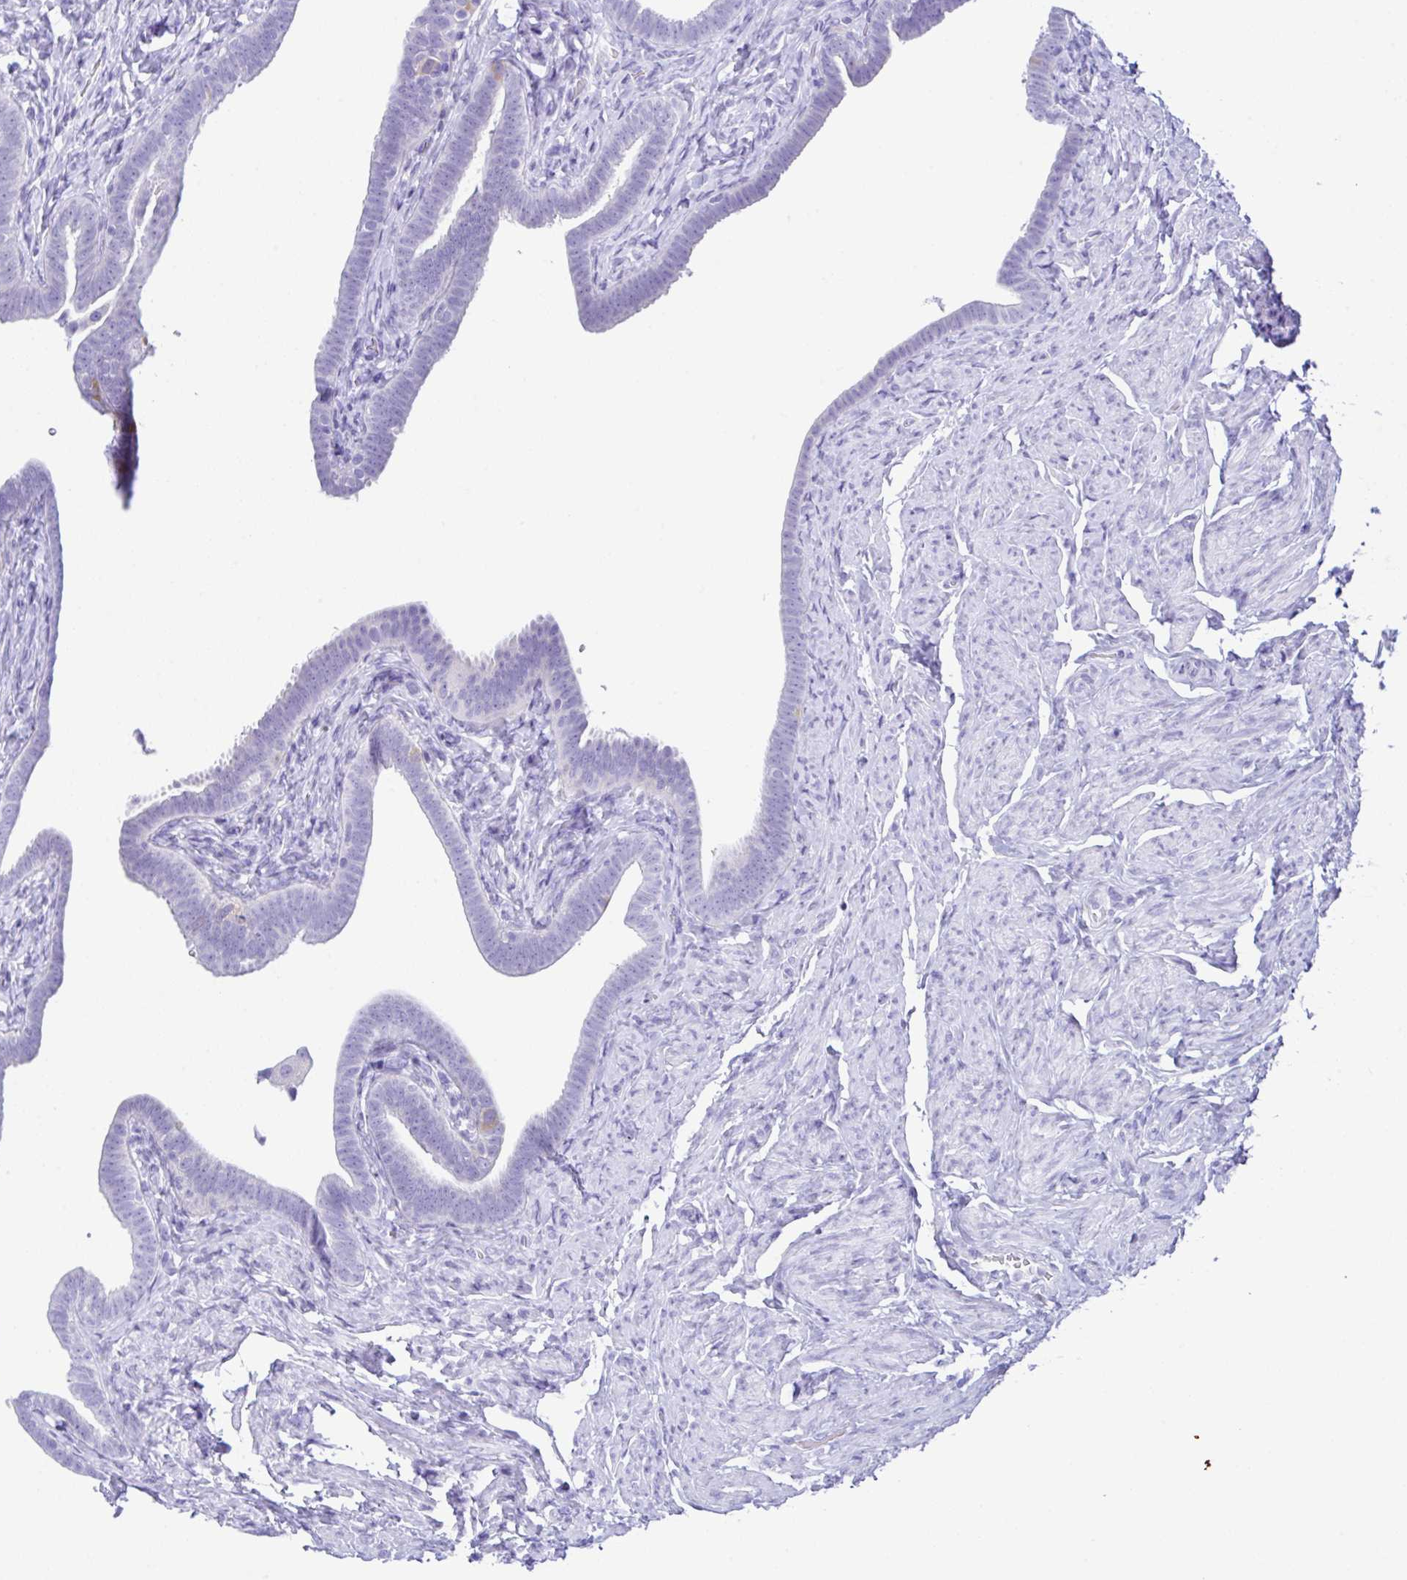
{"staining": {"intensity": "negative", "quantity": "none", "location": "none"}, "tissue": "fallopian tube", "cell_type": "Glandular cells", "image_type": "normal", "snomed": [{"axis": "morphology", "description": "Normal tissue, NOS"}, {"axis": "topography", "description": "Fallopian tube"}], "caption": "IHC micrograph of benign human fallopian tube stained for a protein (brown), which demonstrates no staining in glandular cells.", "gene": "RRM2", "patient": {"sex": "female", "age": 69}}